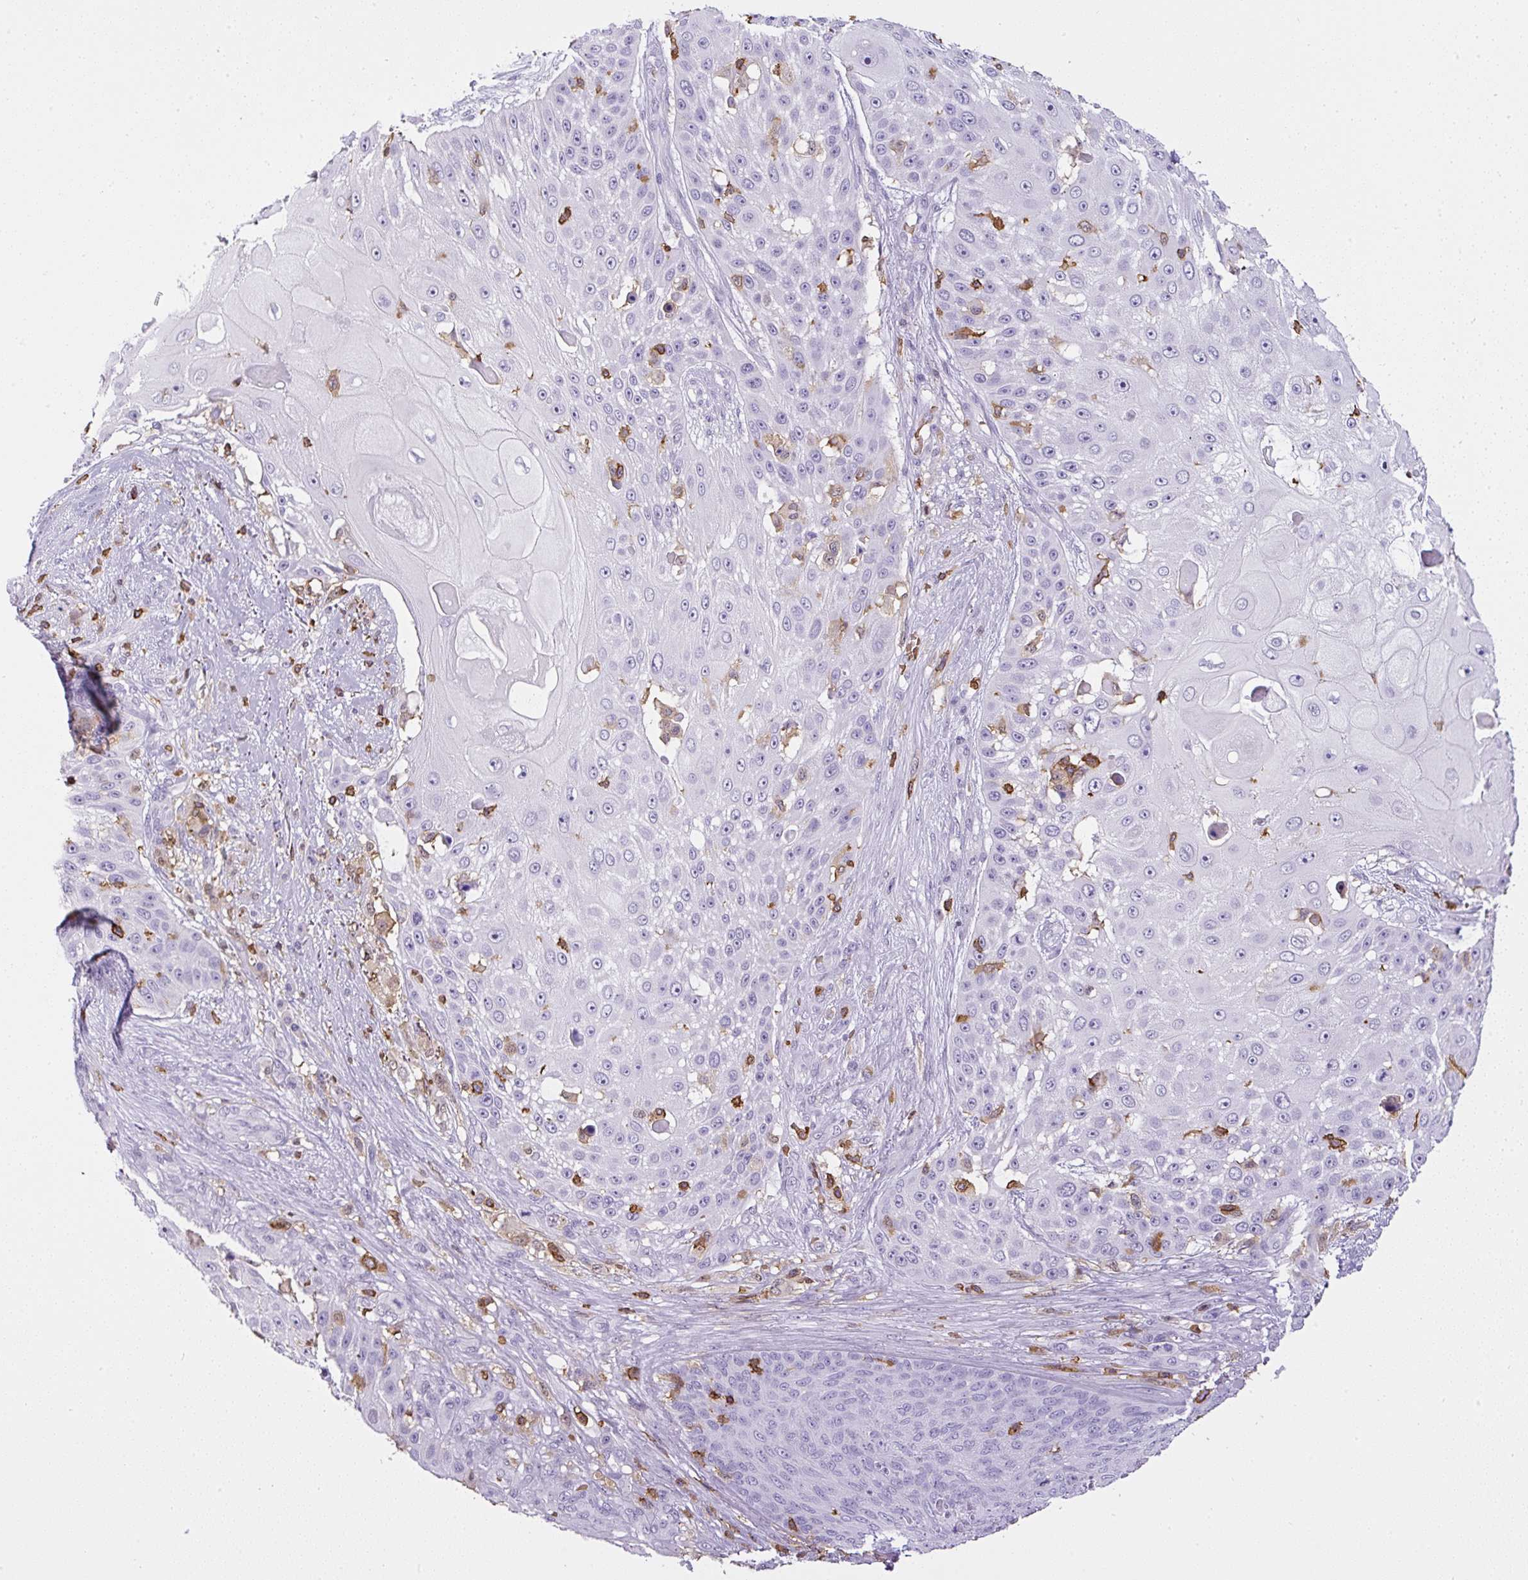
{"staining": {"intensity": "negative", "quantity": "none", "location": "none"}, "tissue": "skin cancer", "cell_type": "Tumor cells", "image_type": "cancer", "snomed": [{"axis": "morphology", "description": "Squamous cell carcinoma, NOS"}, {"axis": "topography", "description": "Skin"}], "caption": "This histopathology image is of skin cancer (squamous cell carcinoma) stained with immunohistochemistry to label a protein in brown with the nuclei are counter-stained blue. There is no positivity in tumor cells. Brightfield microscopy of IHC stained with DAB (3,3'-diaminobenzidine) (brown) and hematoxylin (blue), captured at high magnification.", "gene": "FAM228B", "patient": {"sex": "female", "age": 86}}